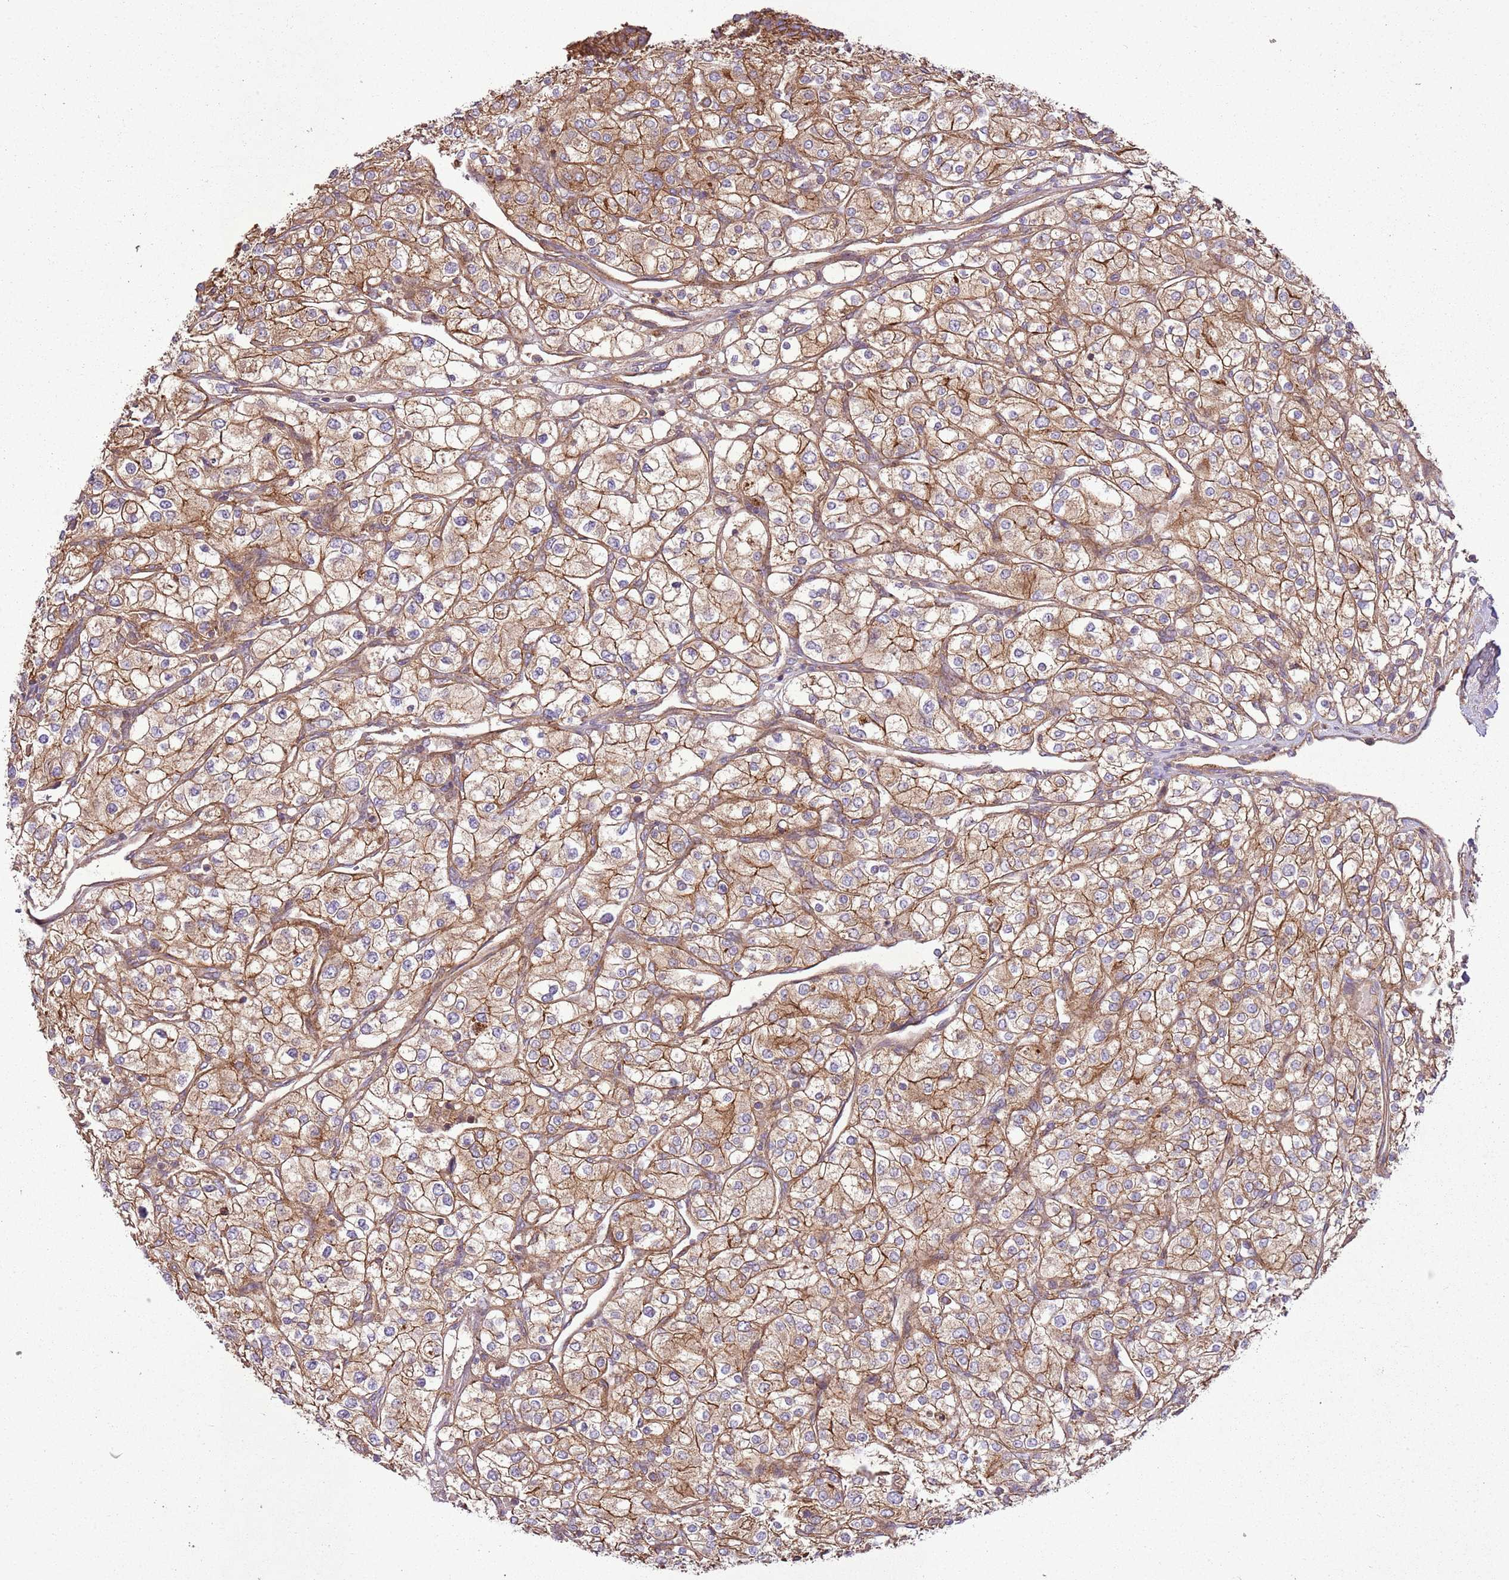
{"staining": {"intensity": "moderate", "quantity": ">75%", "location": "cytoplasmic/membranous"}, "tissue": "renal cancer", "cell_type": "Tumor cells", "image_type": "cancer", "snomed": [{"axis": "morphology", "description": "Adenocarcinoma, NOS"}, {"axis": "topography", "description": "Kidney"}], "caption": "Tumor cells exhibit medium levels of moderate cytoplasmic/membranous expression in about >75% of cells in human renal adenocarcinoma. (brown staining indicates protein expression, while blue staining denotes nuclei).", "gene": "ANKRD24", "patient": {"sex": "male", "age": 80}}